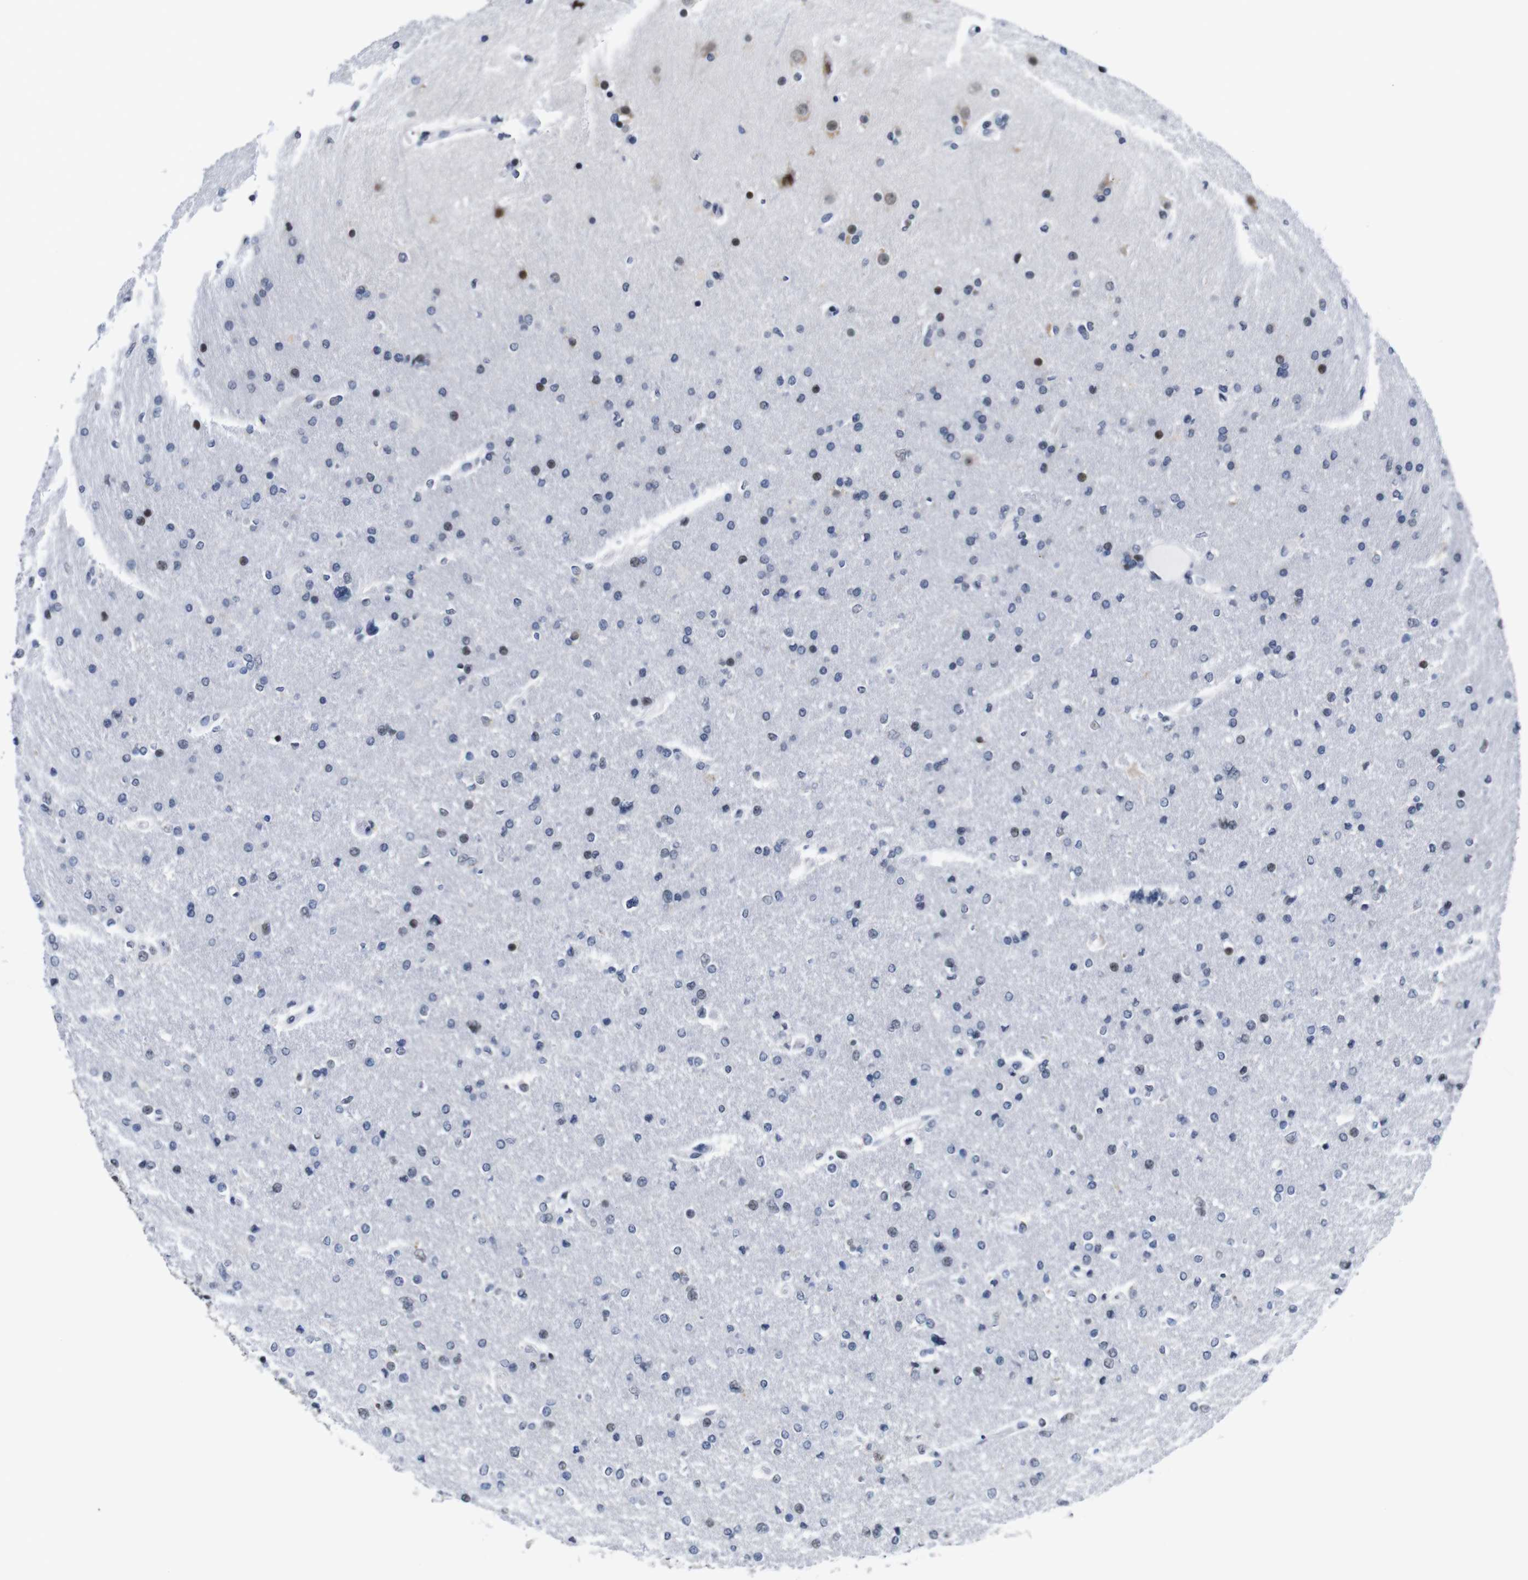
{"staining": {"intensity": "negative", "quantity": "none", "location": "none"}, "tissue": "glioma", "cell_type": "Tumor cells", "image_type": "cancer", "snomed": [{"axis": "morphology", "description": "Glioma, malignant, High grade"}, {"axis": "topography", "description": "Cerebral cortex"}], "caption": "The image reveals no significant expression in tumor cells of malignant glioma (high-grade).", "gene": "GATA6", "patient": {"sex": "female", "age": 36}}